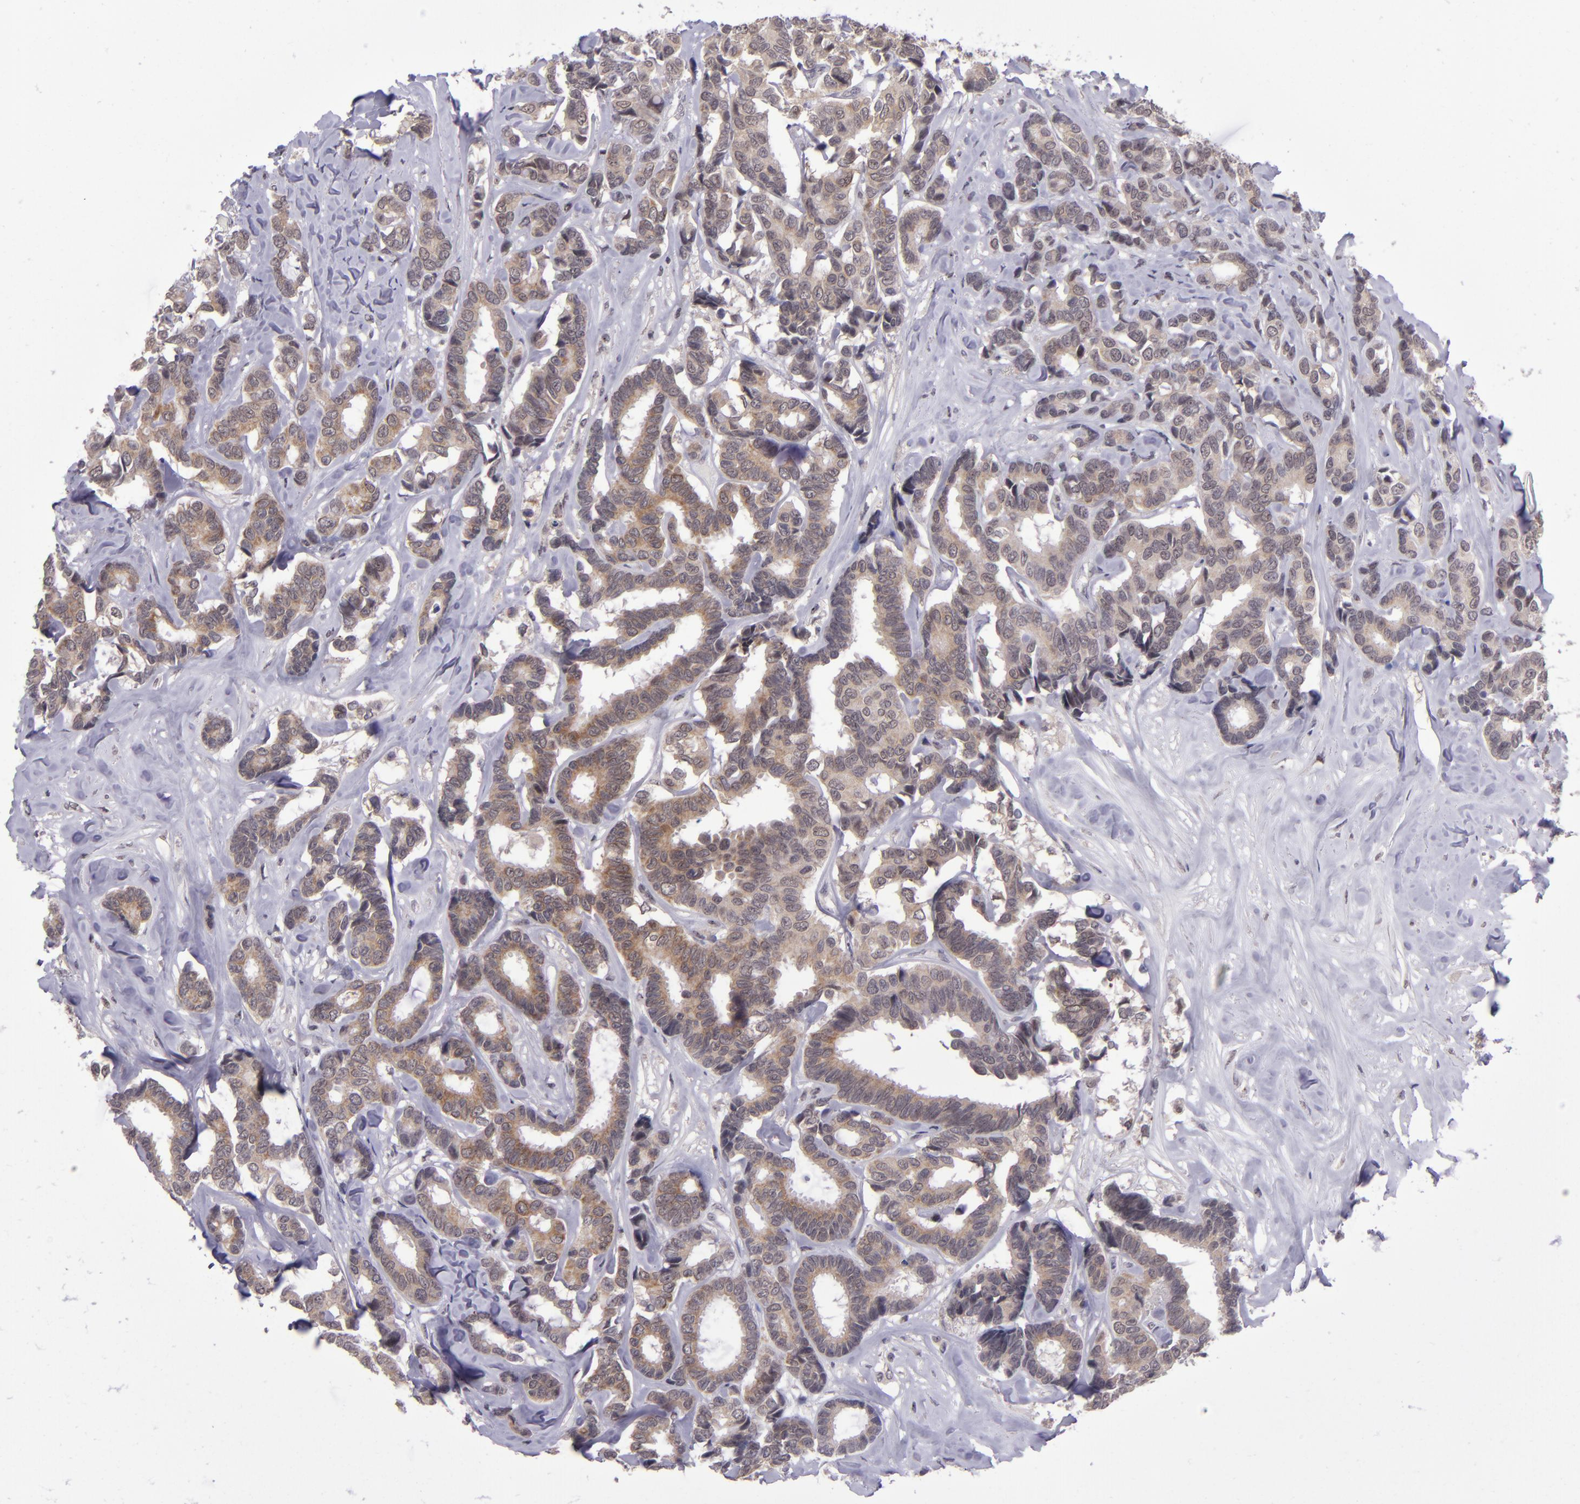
{"staining": {"intensity": "moderate", "quantity": ">75%", "location": "cytoplasmic/membranous"}, "tissue": "breast cancer", "cell_type": "Tumor cells", "image_type": "cancer", "snomed": [{"axis": "morphology", "description": "Duct carcinoma"}, {"axis": "topography", "description": "Breast"}], "caption": "Breast cancer (invasive ductal carcinoma) tissue demonstrates moderate cytoplasmic/membranous positivity in about >75% of tumor cells", "gene": "PCNX4", "patient": {"sex": "female", "age": 87}}